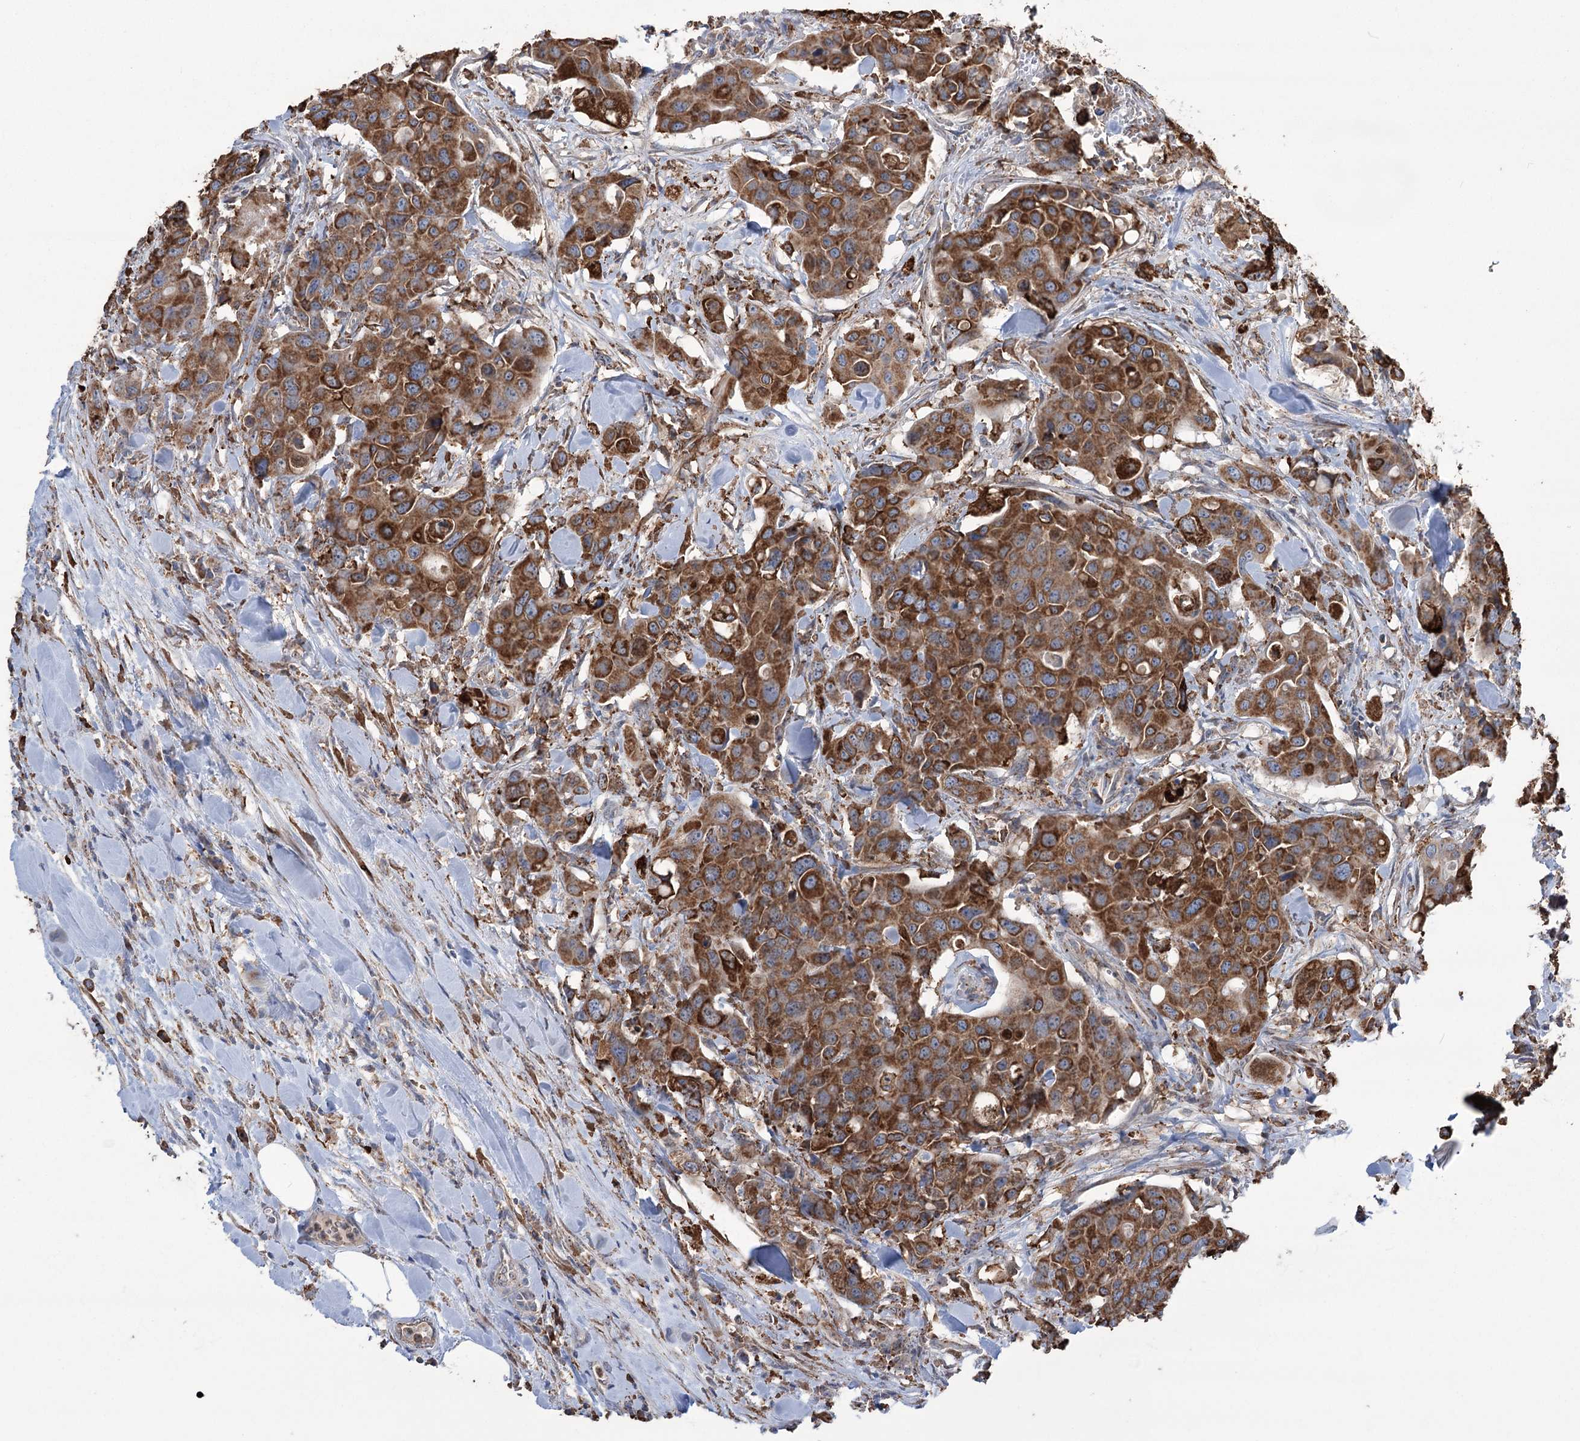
{"staining": {"intensity": "strong", "quantity": ">75%", "location": "cytoplasmic/membranous"}, "tissue": "colorectal cancer", "cell_type": "Tumor cells", "image_type": "cancer", "snomed": [{"axis": "morphology", "description": "Adenocarcinoma, NOS"}, {"axis": "topography", "description": "Colon"}], "caption": "Protein staining of colorectal cancer tissue exhibits strong cytoplasmic/membranous positivity in about >75% of tumor cells. The protein is stained brown, and the nuclei are stained in blue (DAB IHC with brightfield microscopy, high magnification).", "gene": "TRIM71", "patient": {"sex": "male", "age": 77}}